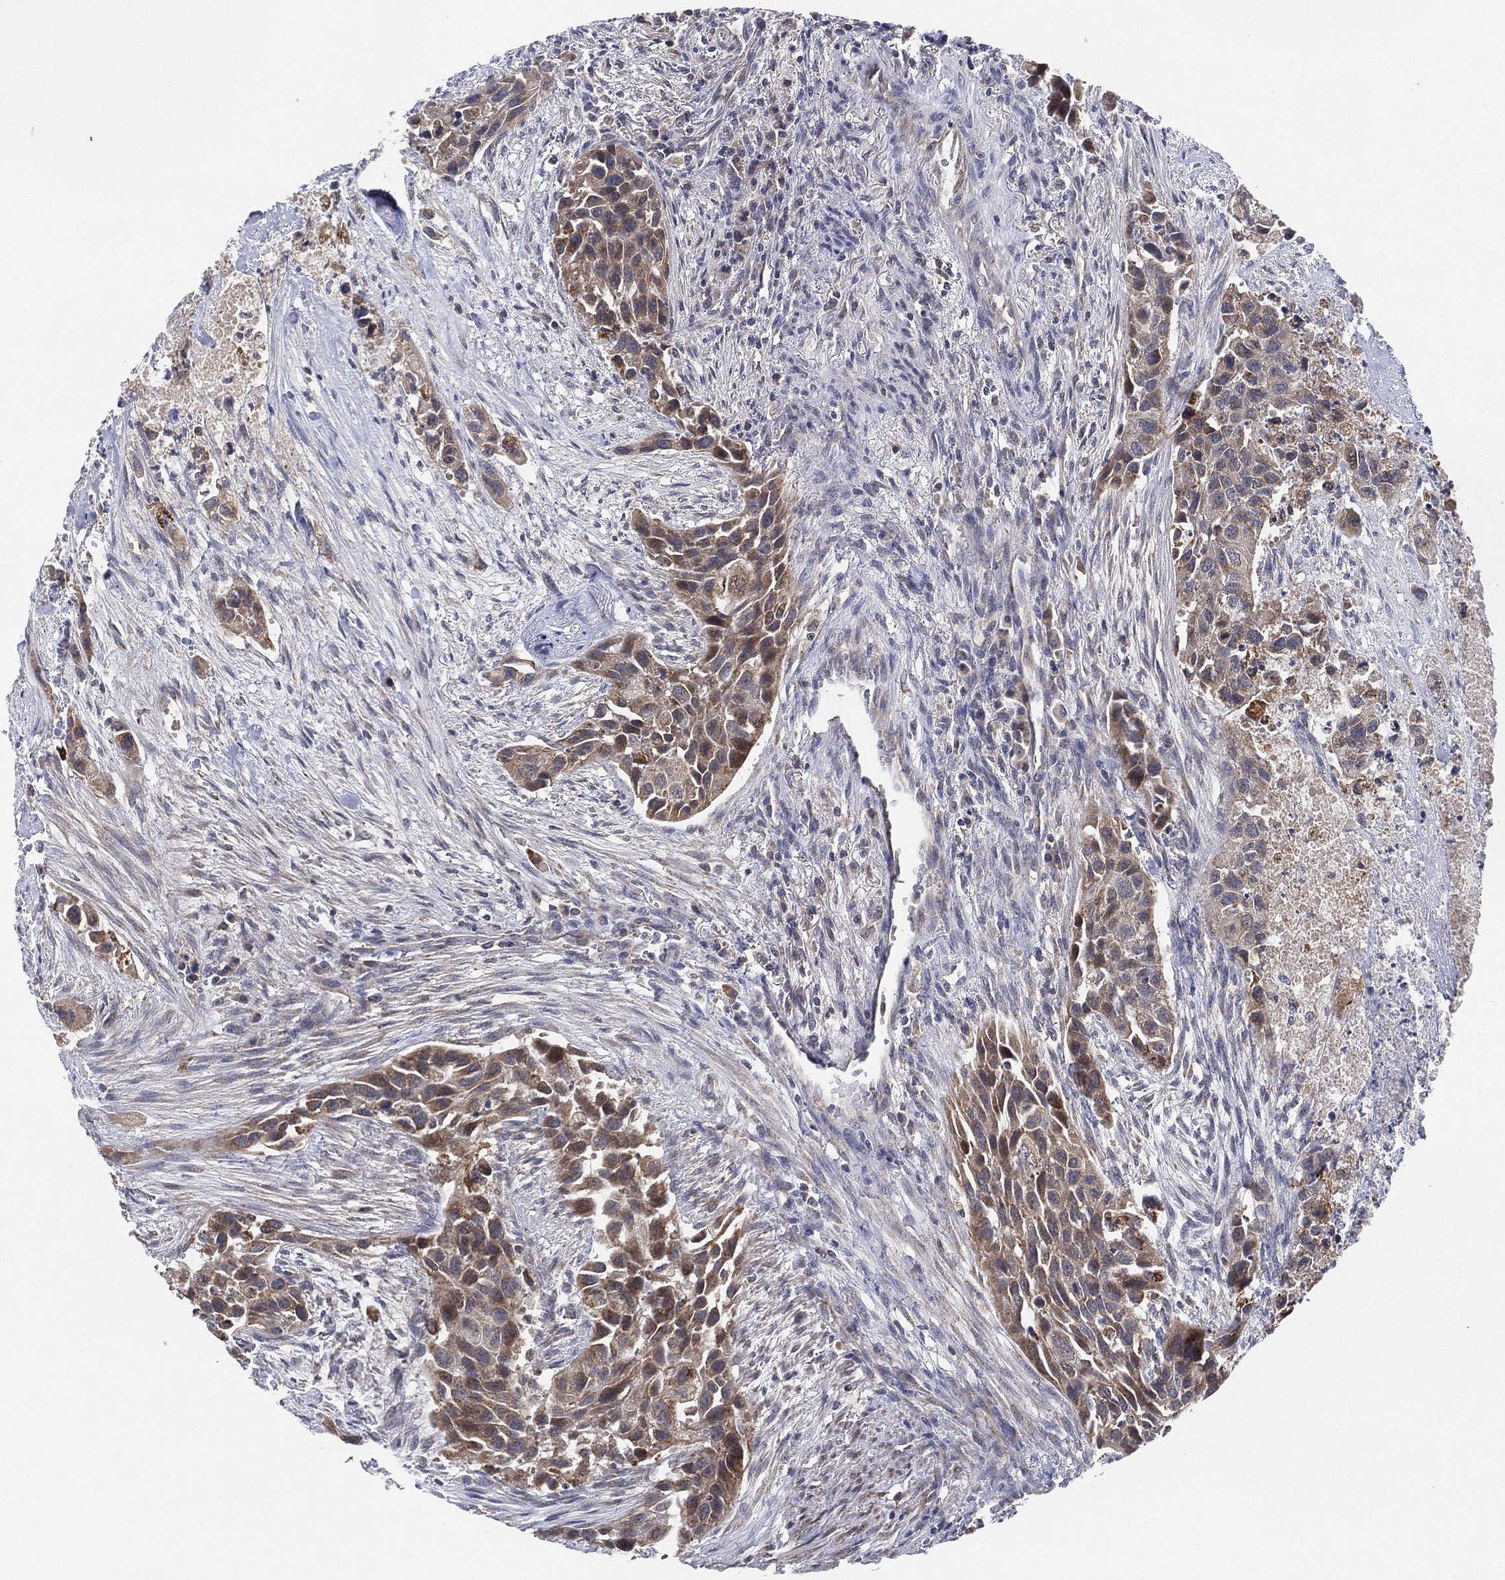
{"staining": {"intensity": "weak", "quantity": ">75%", "location": "cytoplasmic/membranous"}, "tissue": "urothelial cancer", "cell_type": "Tumor cells", "image_type": "cancer", "snomed": [{"axis": "morphology", "description": "Urothelial carcinoma, High grade"}, {"axis": "topography", "description": "Urinary bladder"}], "caption": "Tumor cells exhibit low levels of weak cytoplasmic/membranous expression in approximately >75% of cells in urothelial carcinoma (high-grade). Immunohistochemistry stains the protein of interest in brown and the nuclei are stained blue.", "gene": "PSMG4", "patient": {"sex": "female", "age": 73}}